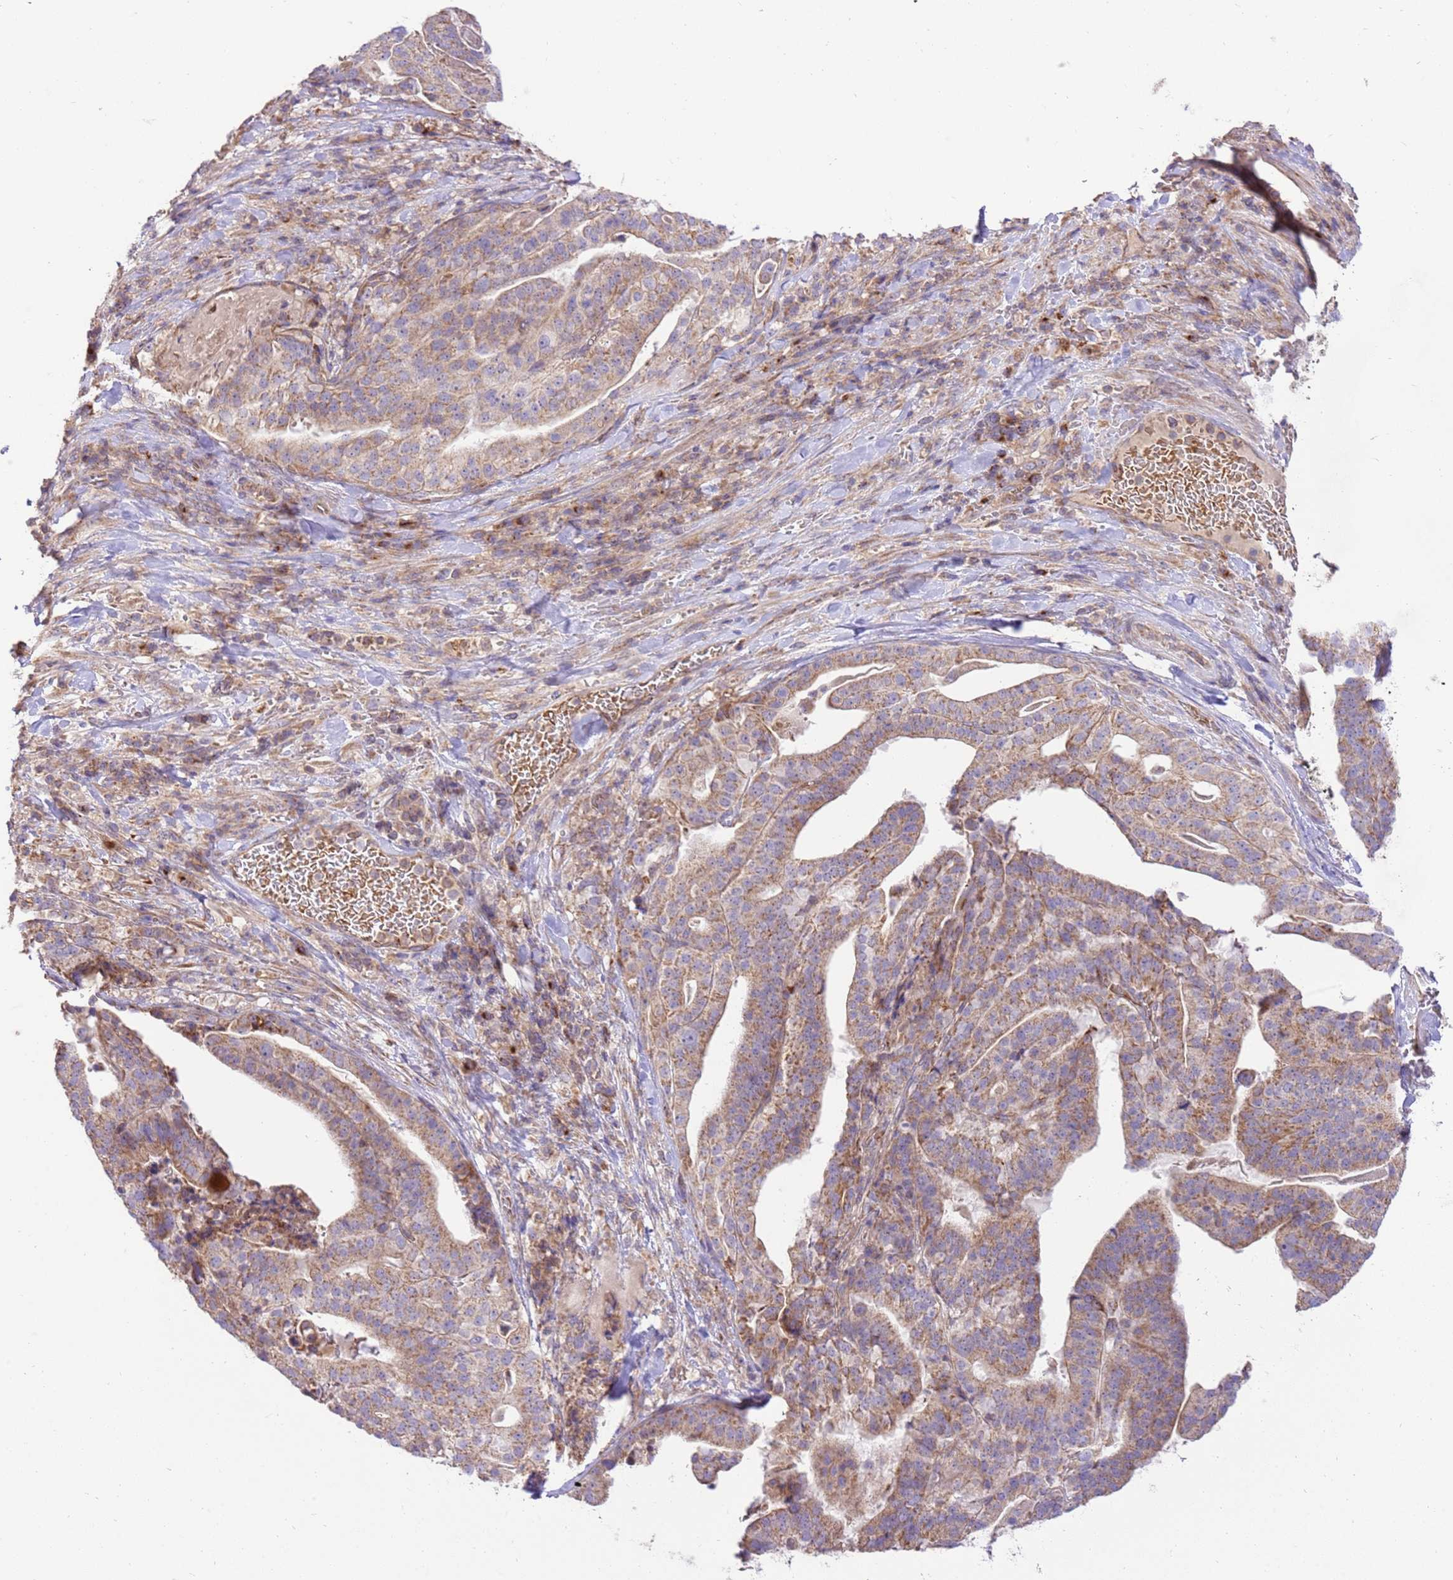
{"staining": {"intensity": "moderate", "quantity": ">75%", "location": "cytoplasmic/membranous"}, "tissue": "stomach cancer", "cell_type": "Tumor cells", "image_type": "cancer", "snomed": [{"axis": "morphology", "description": "Adenocarcinoma, NOS"}, {"axis": "topography", "description": "Stomach"}], "caption": "A brown stain labels moderate cytoplasmic/membranous staining of a protein in human adenocarcinoma (stomach) tumor cells.", "gene": "SPATA2L", "patient": {"sex": "male", "age": 48}}